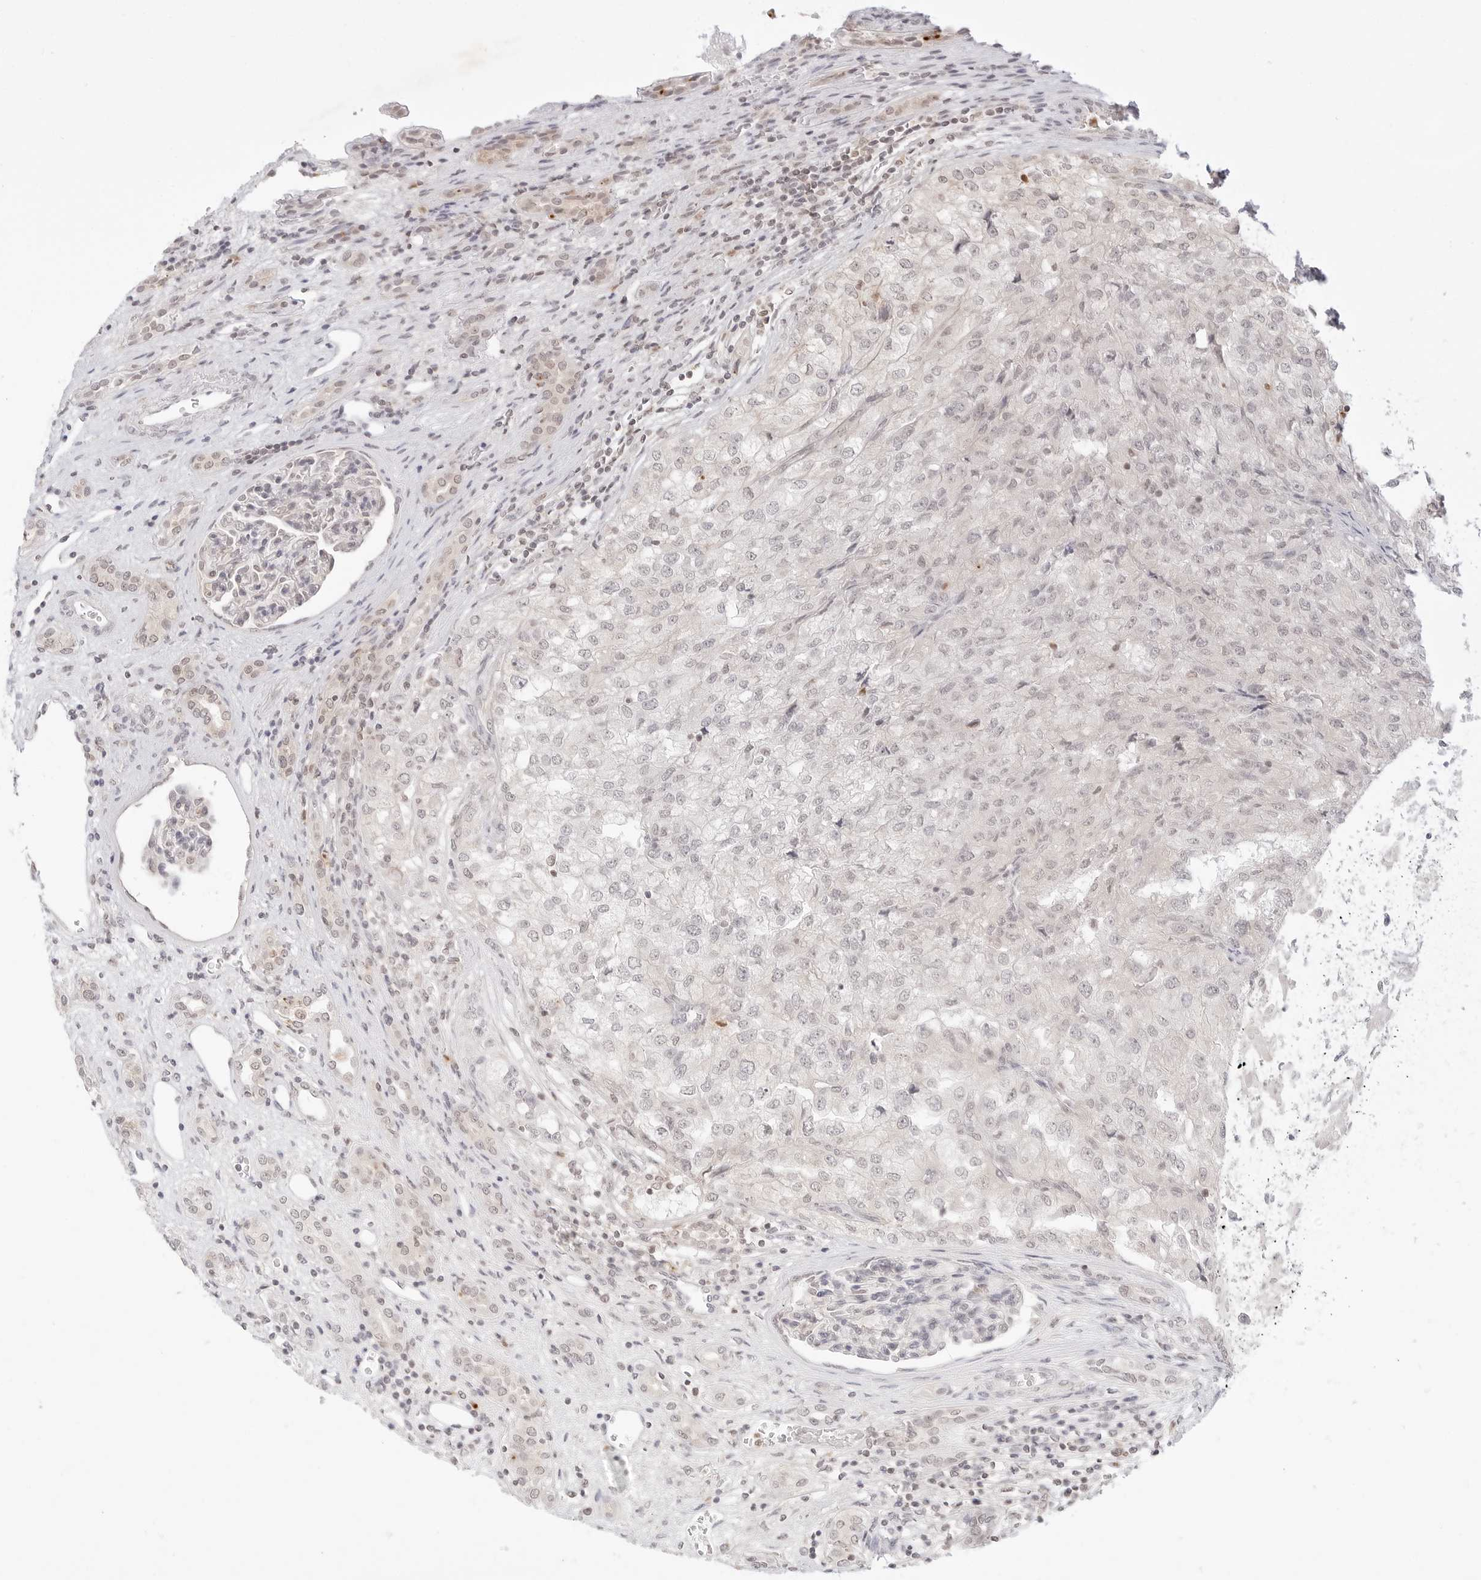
{"staining": {"intensity": "negative", "quantity": "none", "location": "none"}, "tissue": "renal cancer", "cell_type": "Tumor cells", "image_type": "cancer", "snomed": [{"axis": "morphology", "description": "Adenocarcinoma, NOS"}, {"axis": "topography", "description": "Kidney"}], "caption": "An image of human renal cancer (adenocarcinoma) is negative for staining in tumor cells.", "gene": "GNAS", "patient": {"sex": "female", "age": 54}}